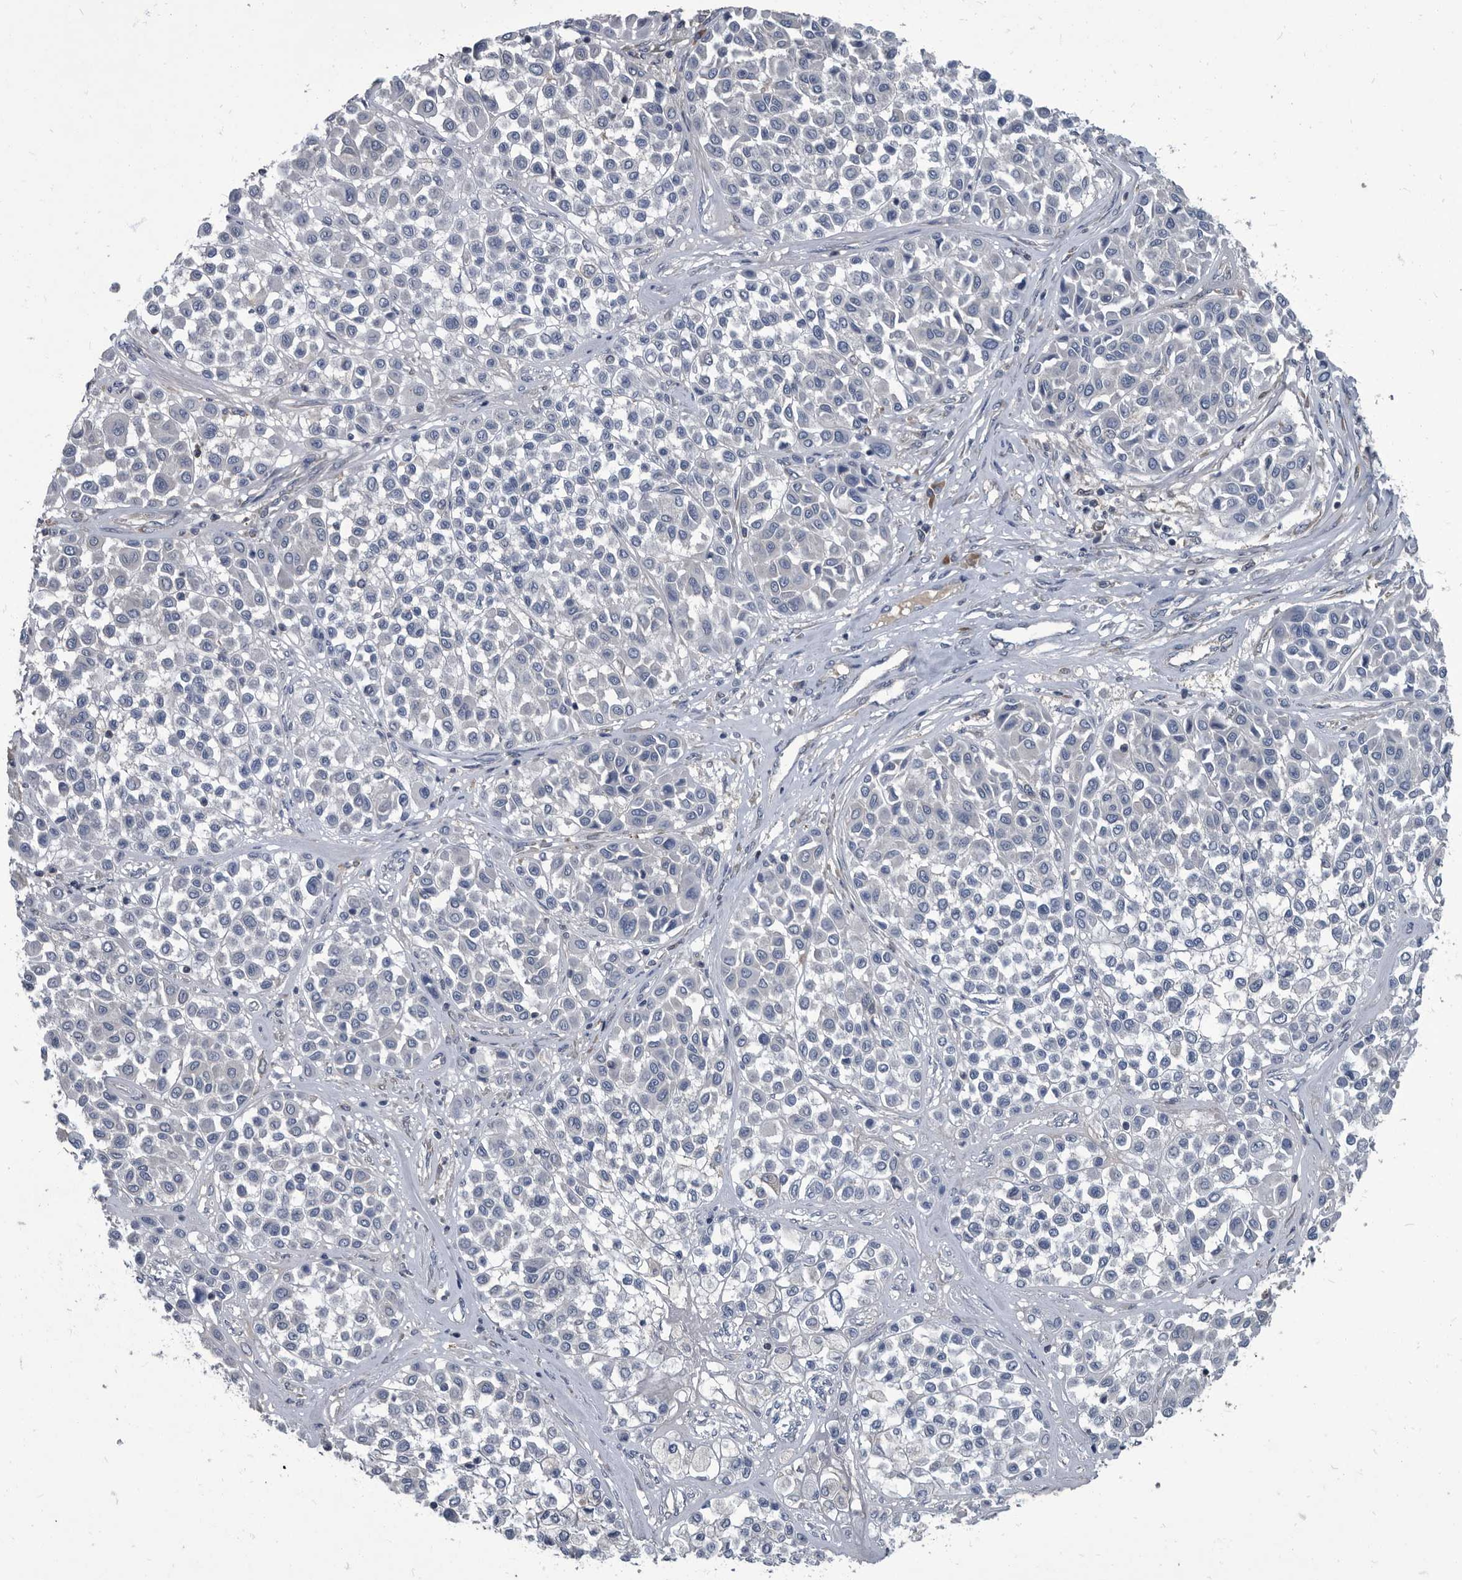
{"staining": {"intensity": "negative", "quantity": "none", "location": "none"}, "tissue": "melanoma", "cell_type": "Tumor cells", "image_type": "cancer", "snomed": [{"axis": "morphology", "description": "Malignant melanoma, Metastatic site"}, {"axis": "topography", "description": "Soft tissue"}], "caption": "The image reveals no significant staining in tumor cells of malignant melanoma (metastatic site). The staining is performed using DAB brown chromogen with nuclei counter-stained in using hematoxylin.", "gene": "CDV3", "patient": {"sex": "male", "age": 41}}